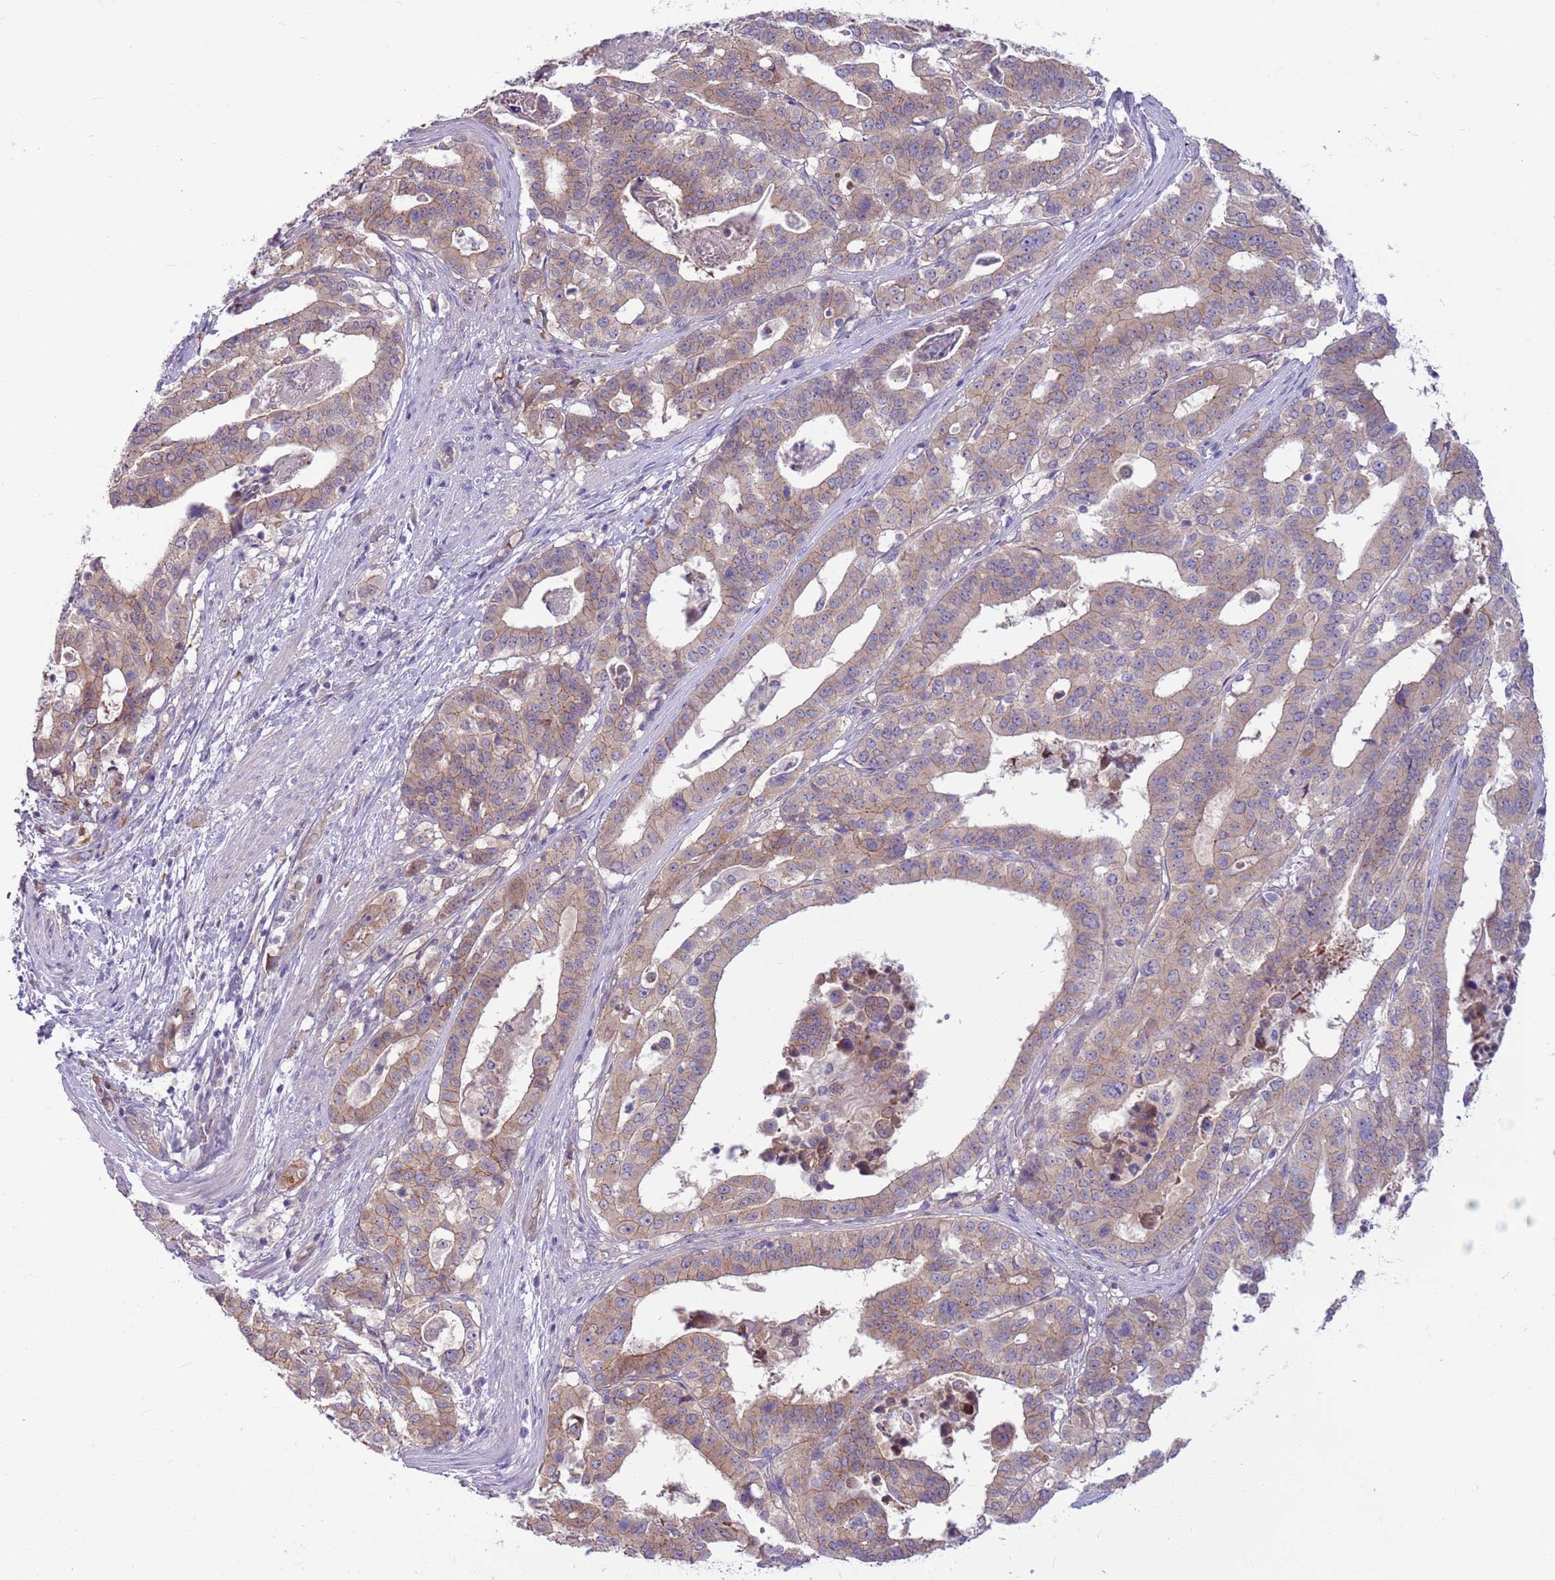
{"staining": {"intensity": "weak", "quantity": "25%-75%", "location": "cytoplasmic/membranous"}, "tissue": "stomach cancer", "cell_type": "Tumor cells", "image_type": "cancer", "snomed": [{"axis": "morphology", "description": "Adenocarcinoma, NOS"}, {"axis": "topography", "description": "Stomach"}], "caption": "Tumor cells demonstrate low levels of weak cytoplasmic/membranous expression in about 25%-75% of cells in adenocarcinoma (stomach). (Brightfield microscopy of DAB IHC at high magnification).", "gene": "PARP8", "patient": {"sex": "male", "age": 48}}